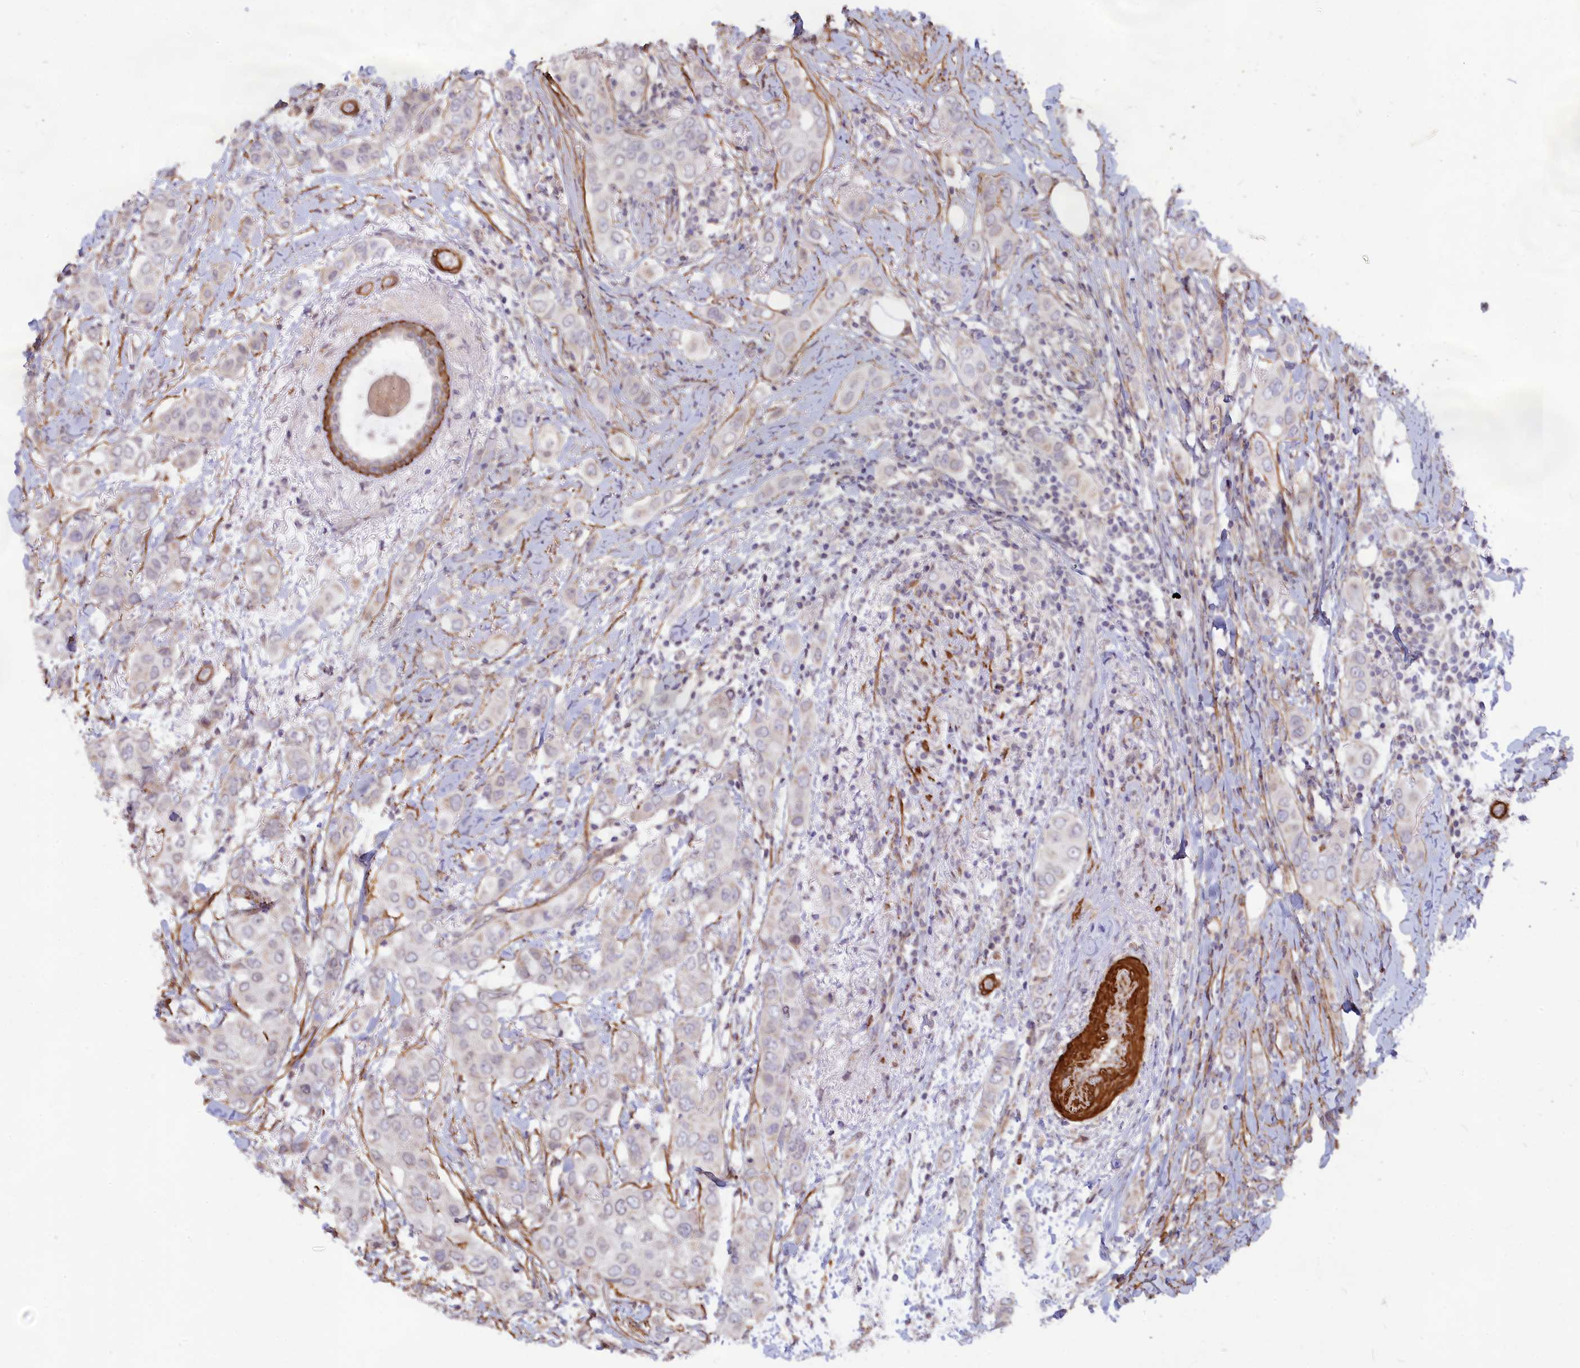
{"staining": {"intensity": "negative", "quantity": "none", "location": "none"}, "tissue": "breast cancer", "cell_type": "Tumor cells", "image_type": "cancer", "snomed": [{"axis": "morphology", "description": "Lobular carcinoma"}, {"axis": "topography", "description": "Breast"}], "caption": "Immunohistochemical staining of human breast cancer demonstrates no significant positivity in tumor cells. (IHC, brightfield microscopy, high magnification).", "gene": "CCDC154", "patient": {"sex": "female", "age": 51}}